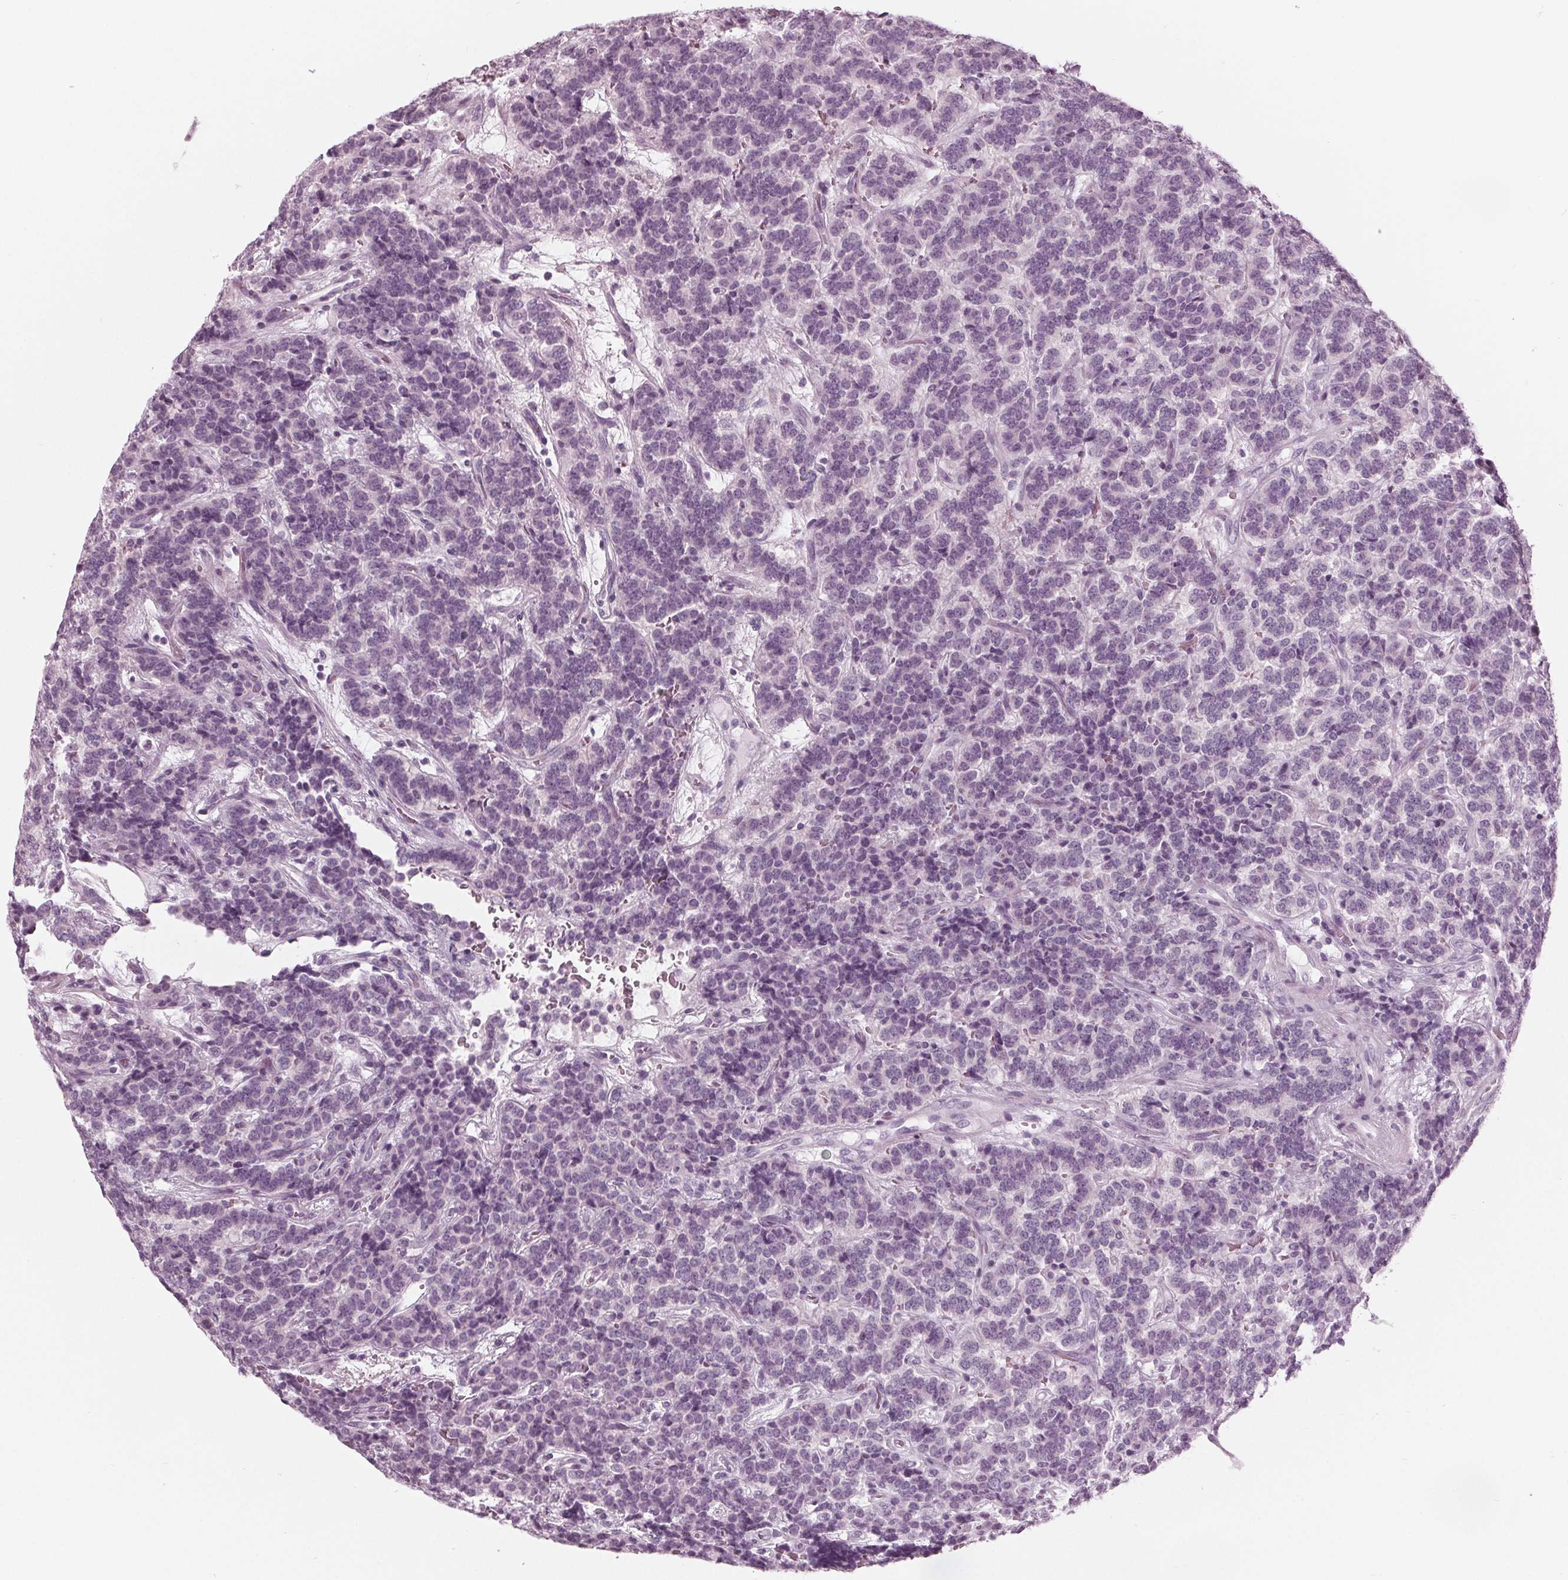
{"staining": {"intensity": "negative", "quantity": "none", "location": "none"}, "tissue": "carcinoid", "cell_type": "Tumor cells", "image_type": "cancer", "snomed": [{"axis": "morphology", "description": "Carcinoid, malignant, NOS"}, {"axis": "topography", "description": "Pancreas"}], "caption": "This micrograph is of carcinoid stained with immunohistochemistry (IHC) to label a protein in brown with the nuclei are counter-stained blue. There is no expression in tumor cells.", "gene": "KRT28", "patient": {"sex": "male", "age": 36}}